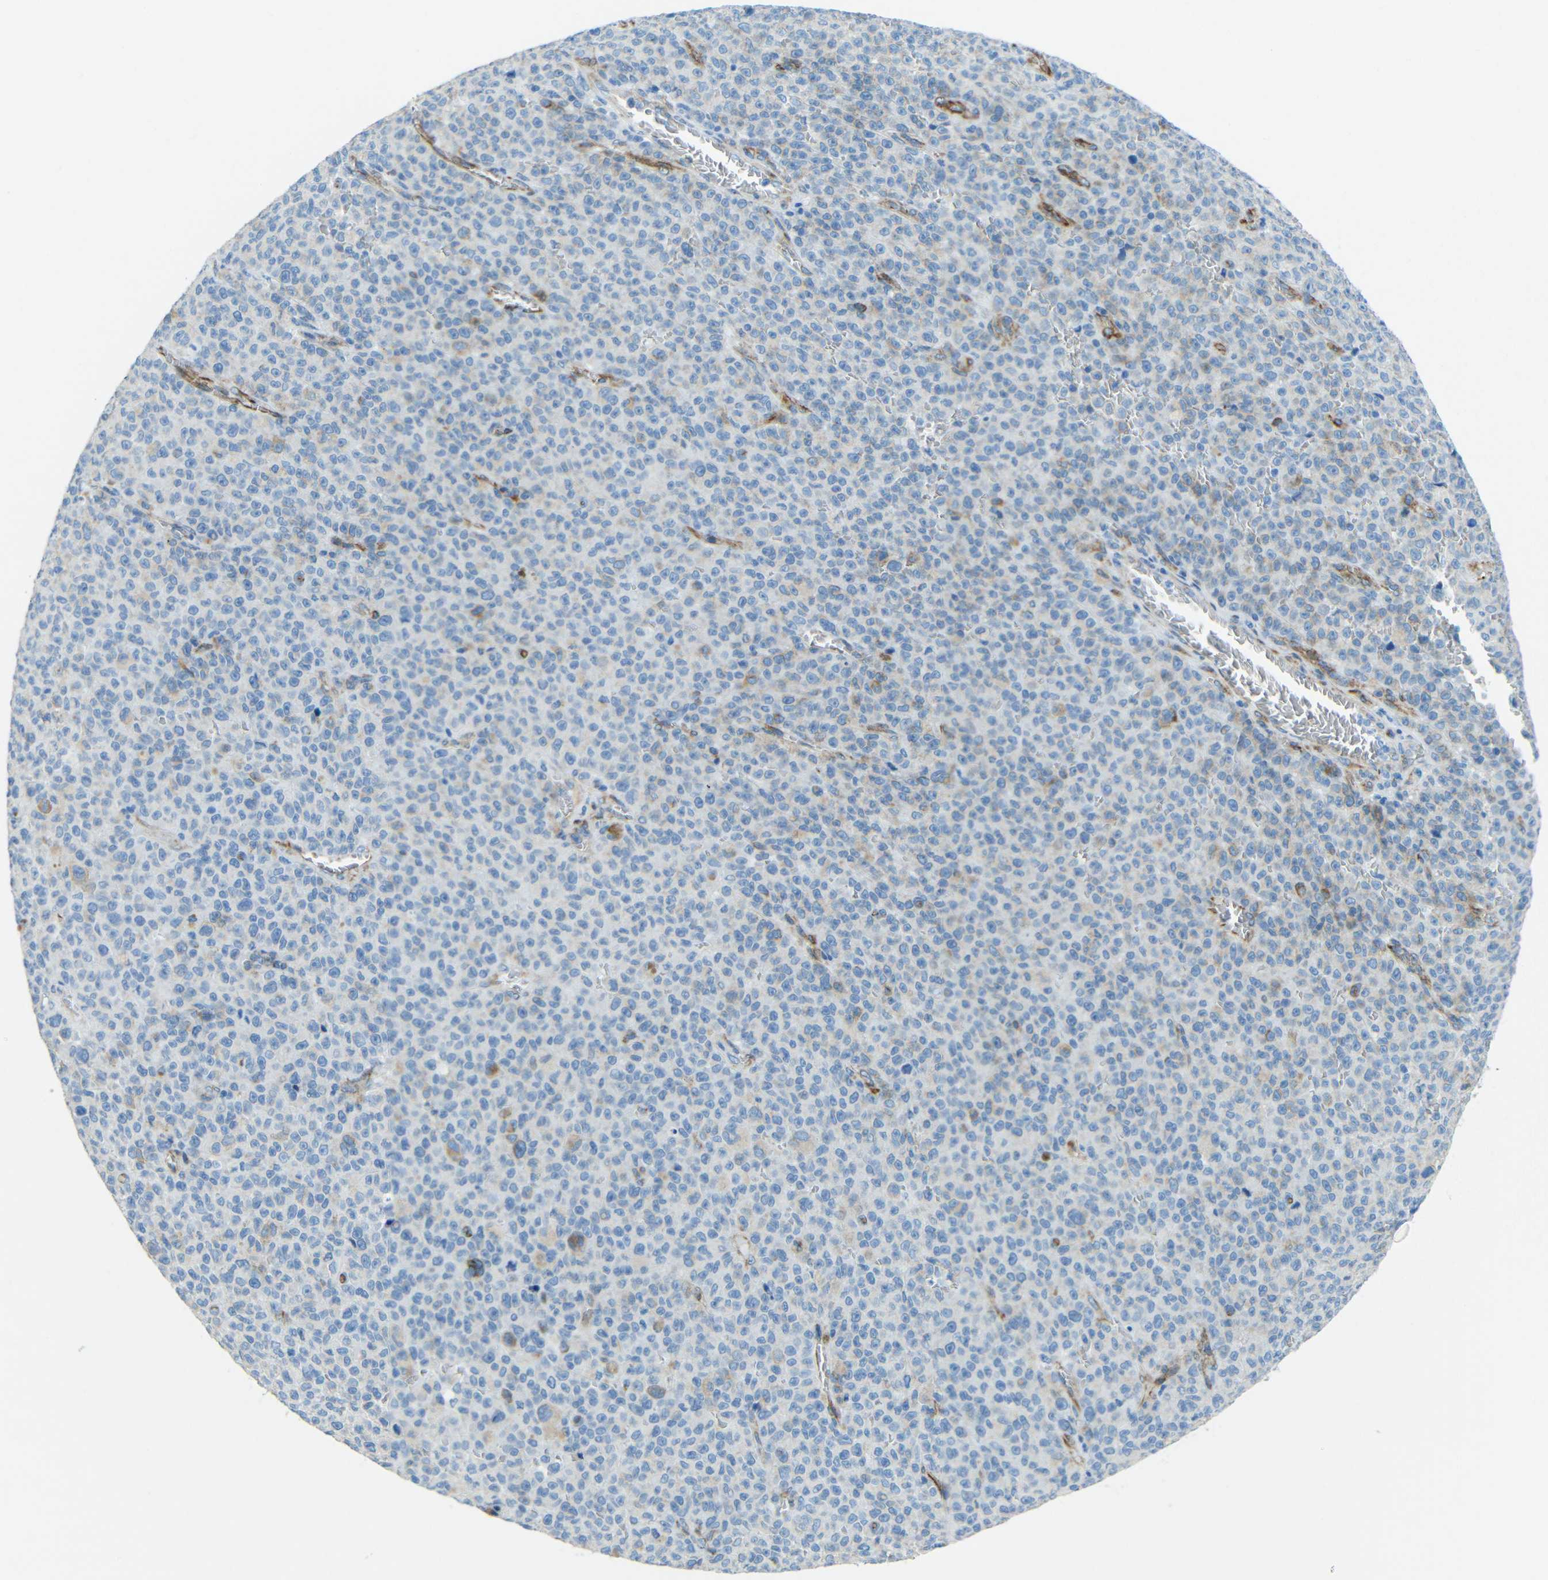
{"staining": {"intensity": "weak", "quantity": "<25%", "location": "cytoplasmic/membranous"}, "tissue": "melanoma", "cell_type": "Tumor cells", "image_type": "cancer", "snomed": [{"axis": "morphology", "description": "Malignant melanoma, NOS"}, {"axis": "topography", "description": "Skin"}], "caption": "Human malignant melanoma stained for a protein using immunohistochemistry (IHC) displays no positivity in tumor cells.", "gene": "TUBB4B", "patient": {"sex": "female", "age": 82}}